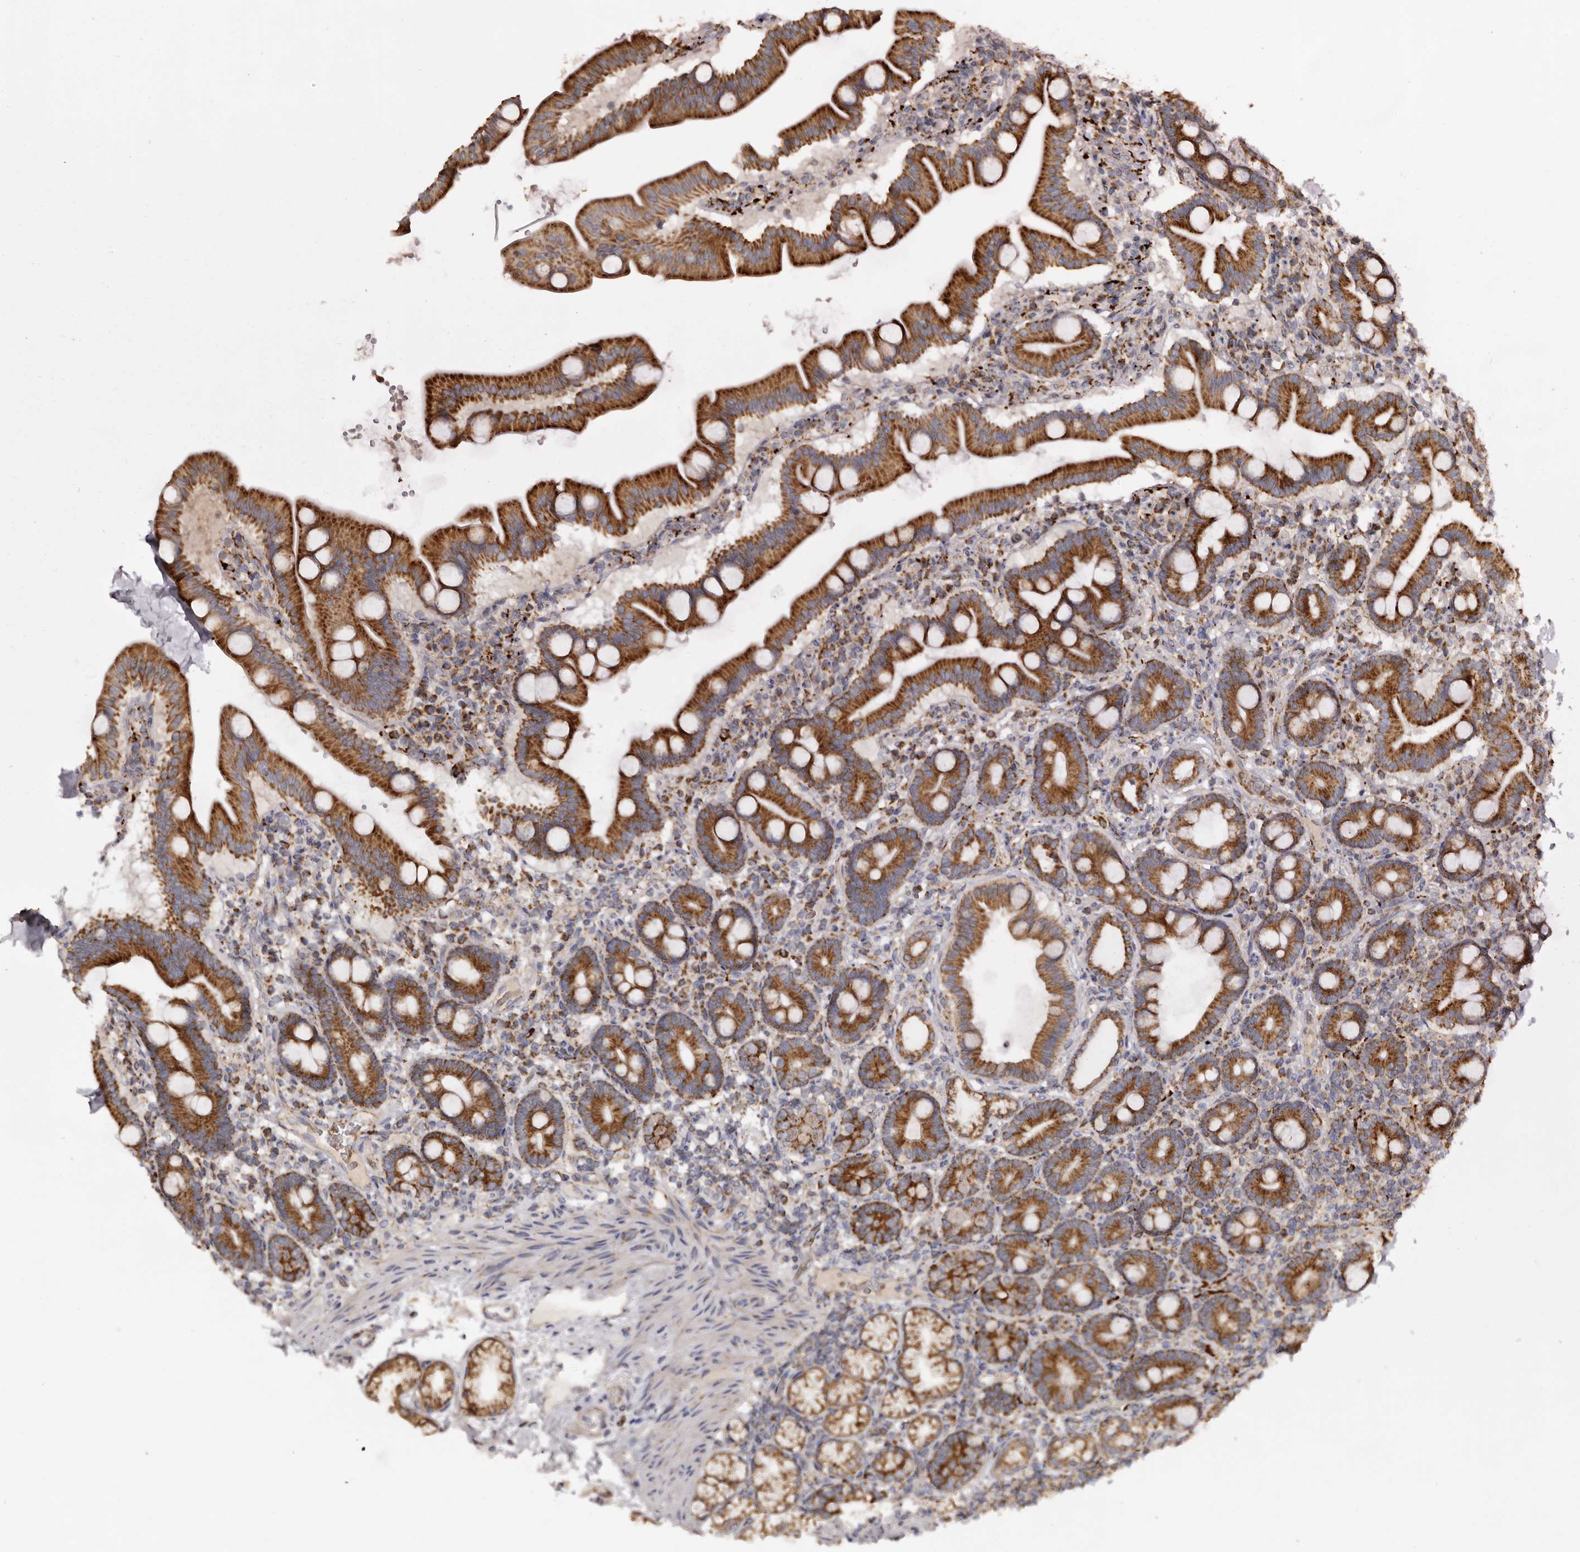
{"staining": {"intensity": "strong", "quantity": ">75%", "location": "cytoplasmic/membranous"}, "tissue": "duodenum", "cell_type": "Glandular cells", "image_type": "normal", "snomed": [{"axis": "morphology", "description": "Normal tissue, NOS"}, {"axis": "topography", "description": "Duodenum"}], "caption": "Duodenum stained for a protein (brown) displays strong cytoplasmic/membranous positive expression in approximately >75% of glandular cells.", "gene": "MECR", "patient": {"sex": "male", "age": 54}}